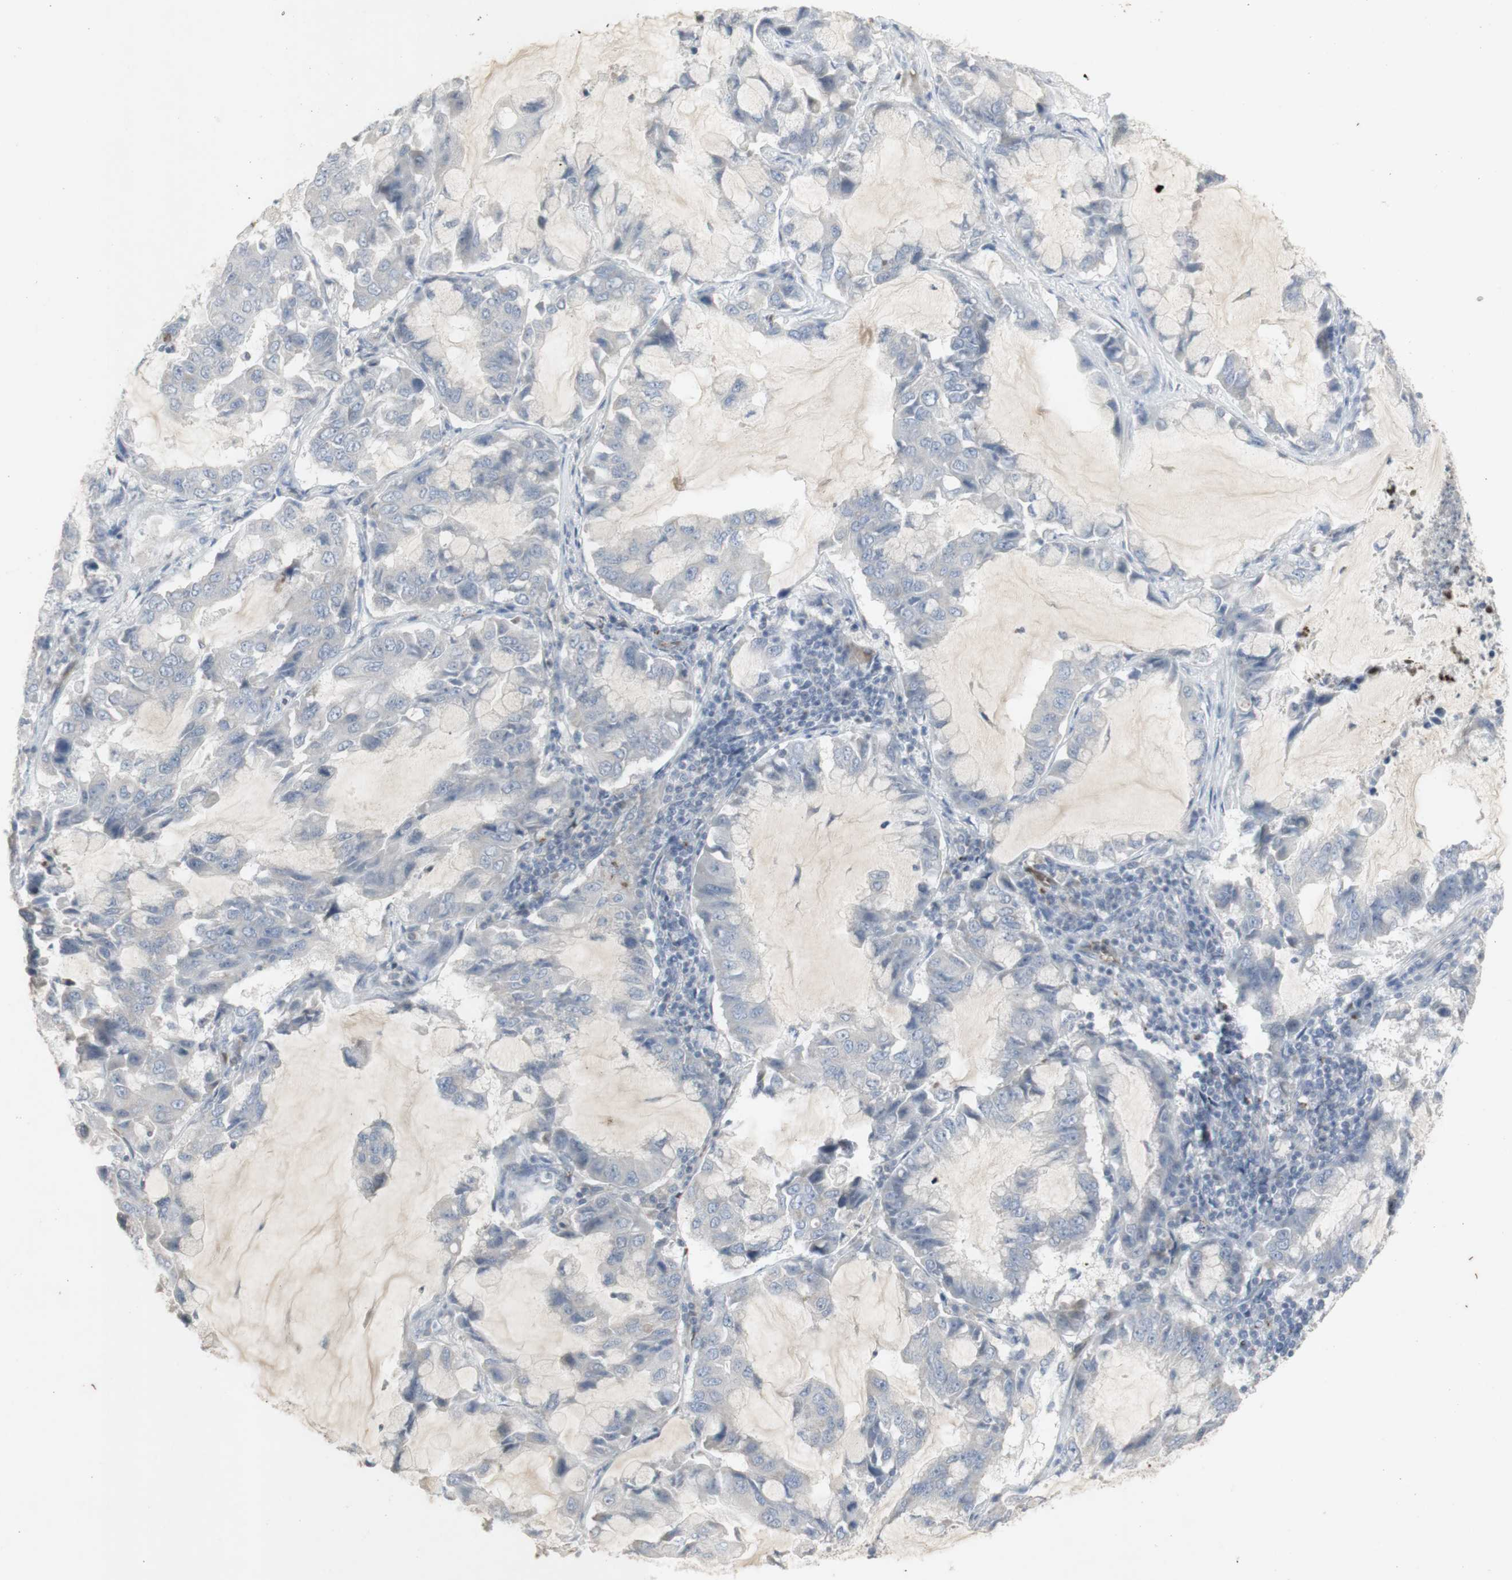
{"staining": {"intensity": "negative", "quantity": "none", "location": "none"}, "tissue": "lung cancer", "cell_type": "Tumor cells", "image_type": "cancer", "snomed": [{"axis": "morphology", "description": "Adenocarcinoma, NOS"}, {"axis": "topography", "description": "Lung"}], "caption": "IHC of human lung adenocarcinoma exhibits no positivity in tumor cells.", "gene": "INS", "patient": {"sex": "male", "age": 64}}